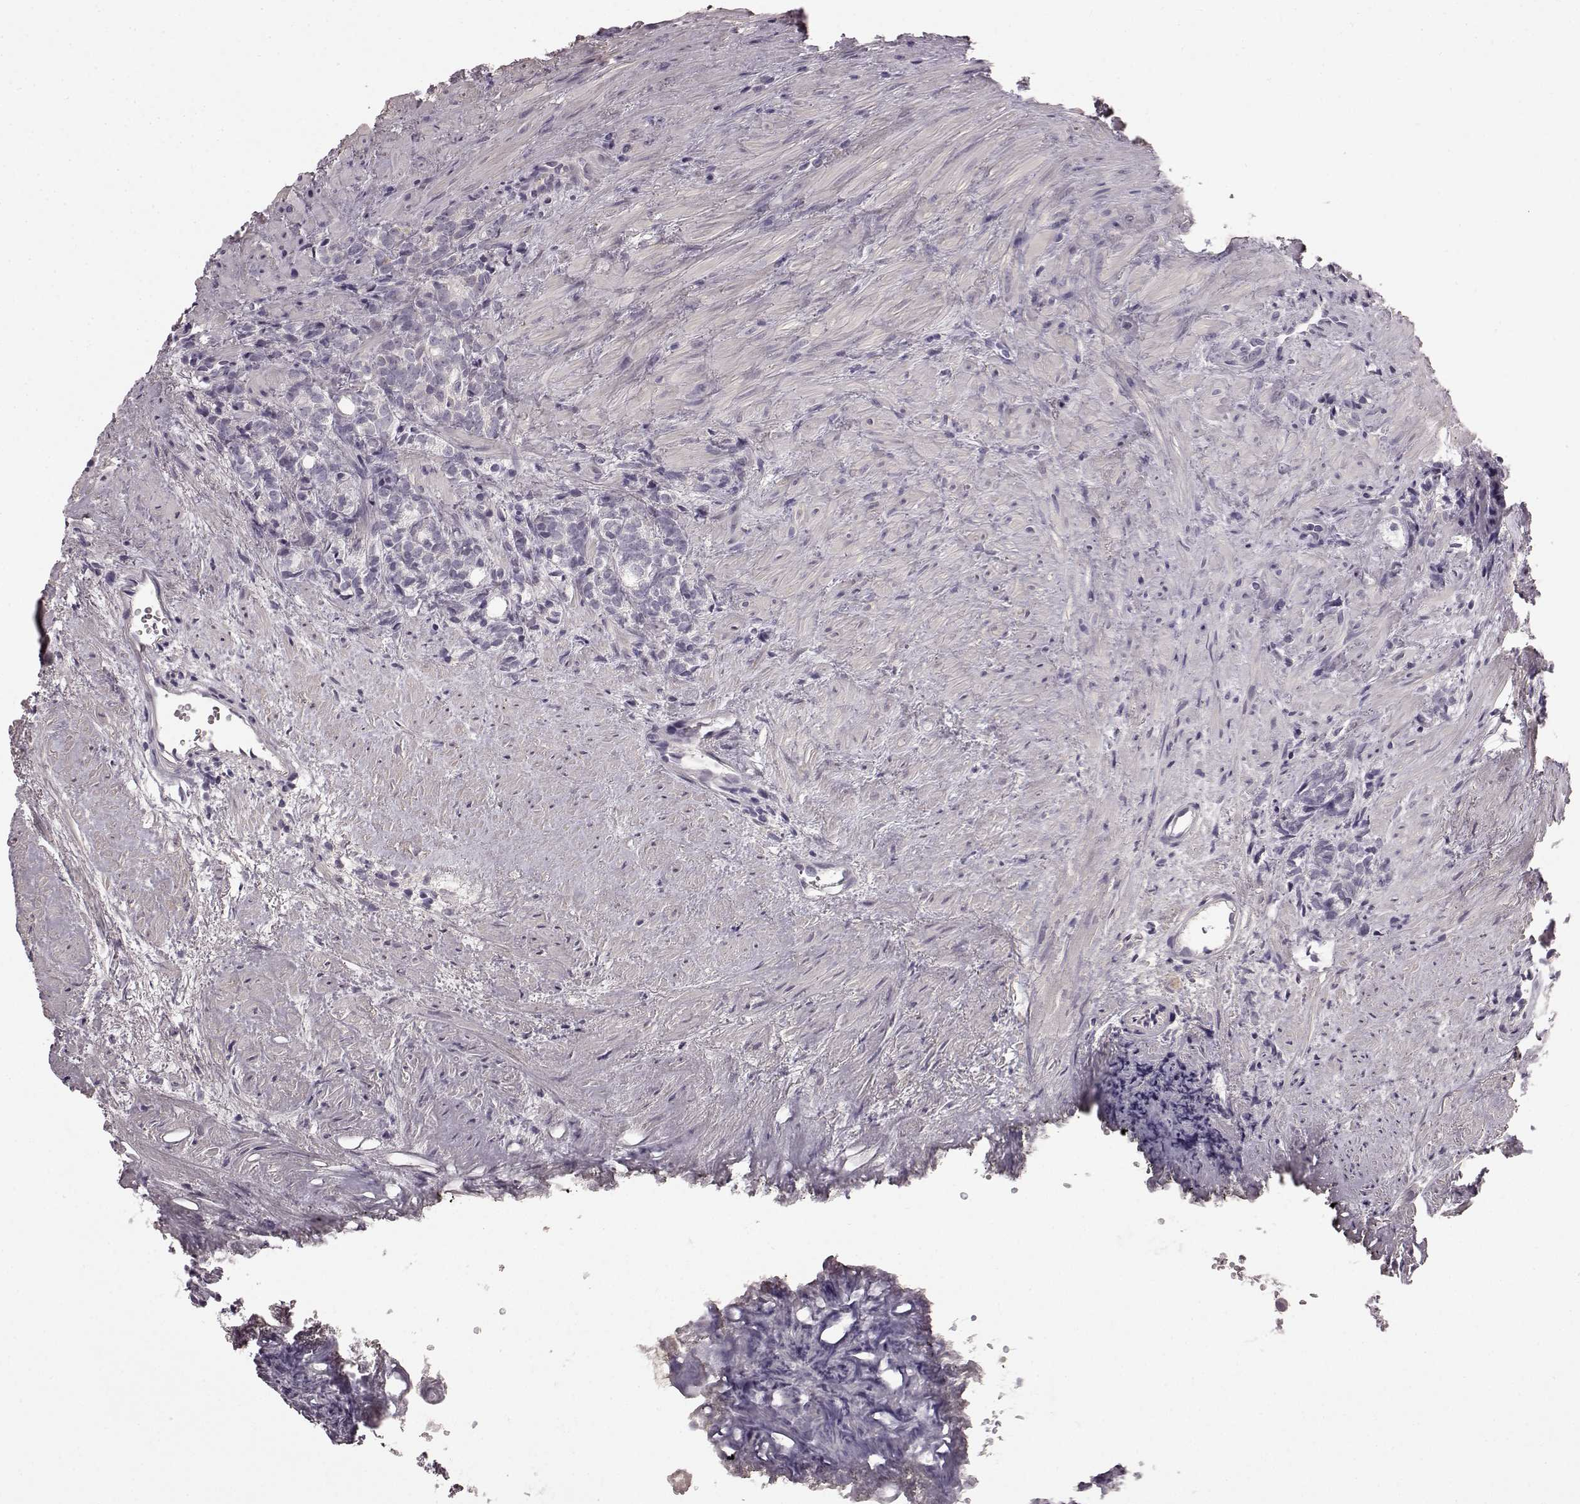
{"staining": {"intensity": "negative", "quantity": "none", "location": "none"}, "tissue": "prostate cancer", "cell_type": "Tumor cells", "image_type": "cancer", "snomed": [{"axis": "morphology", "description": "Adenocarcinoma, High grade"}, {"axis": "topography", "description": "Prostate"}], "caption": "IHC of adenocarcinoma (high-grade) (prostate) shows no staining in tumor cells.", "gene": "KRT85", "patient": {"sex": "male", "age": 84}}